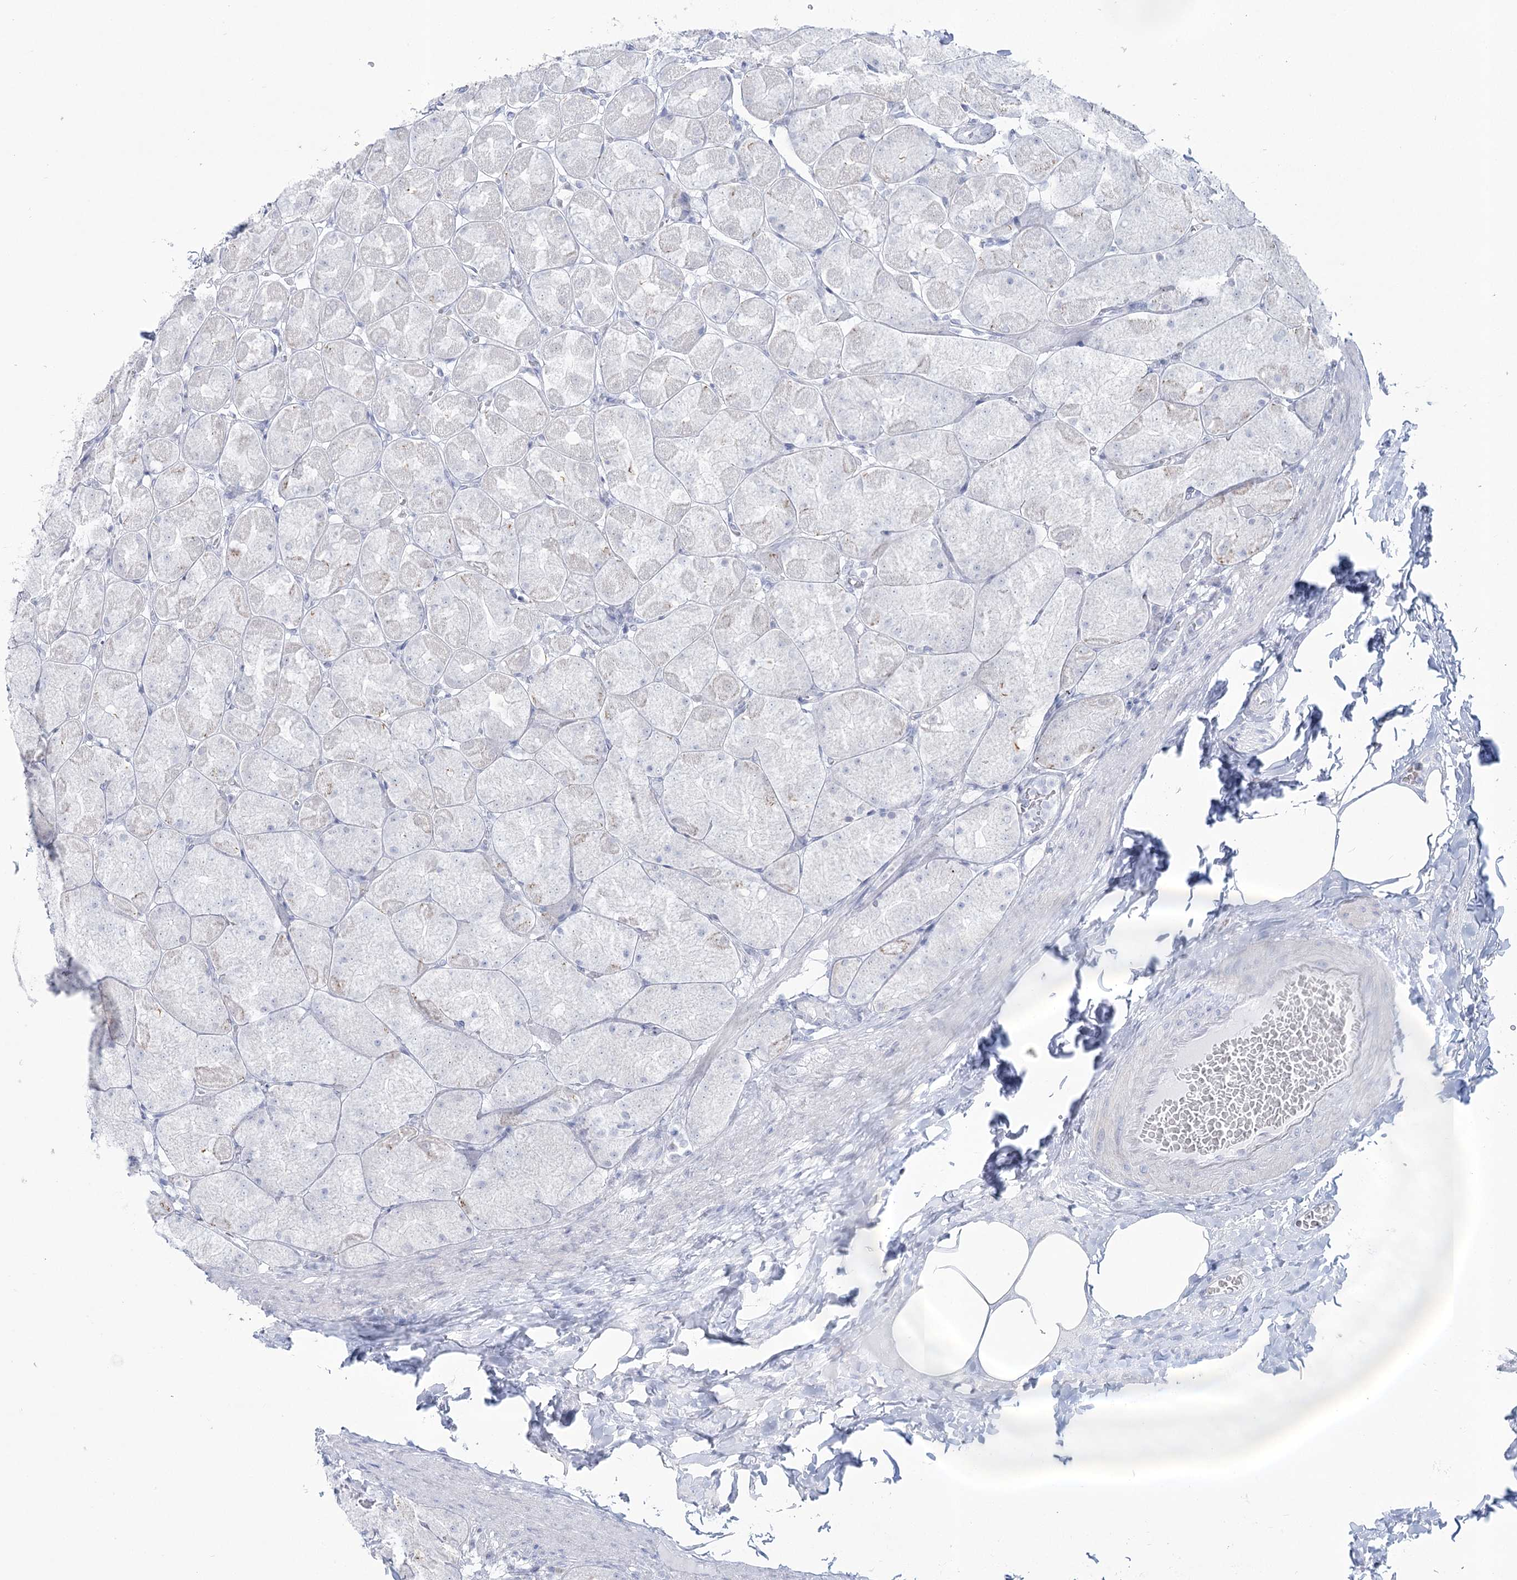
{"staining": {"intensity": "negative", "quantity": "none", "location": "none"}, "tissue": "stomach", "cell_type": "Glandular cells", "image_type": "normal", "snomed": [{"axis": "morphology", "description": "Normal tissue, NOS"}, {"axis": "topography", "description": "Stomach, upper"}], "caption": "Immunohistochemical staining of unremarkable stomach exhibits no significant expression in glandular cells.", "gene": "ZNF843", "patient": {"sex": "female", "age": 56}}